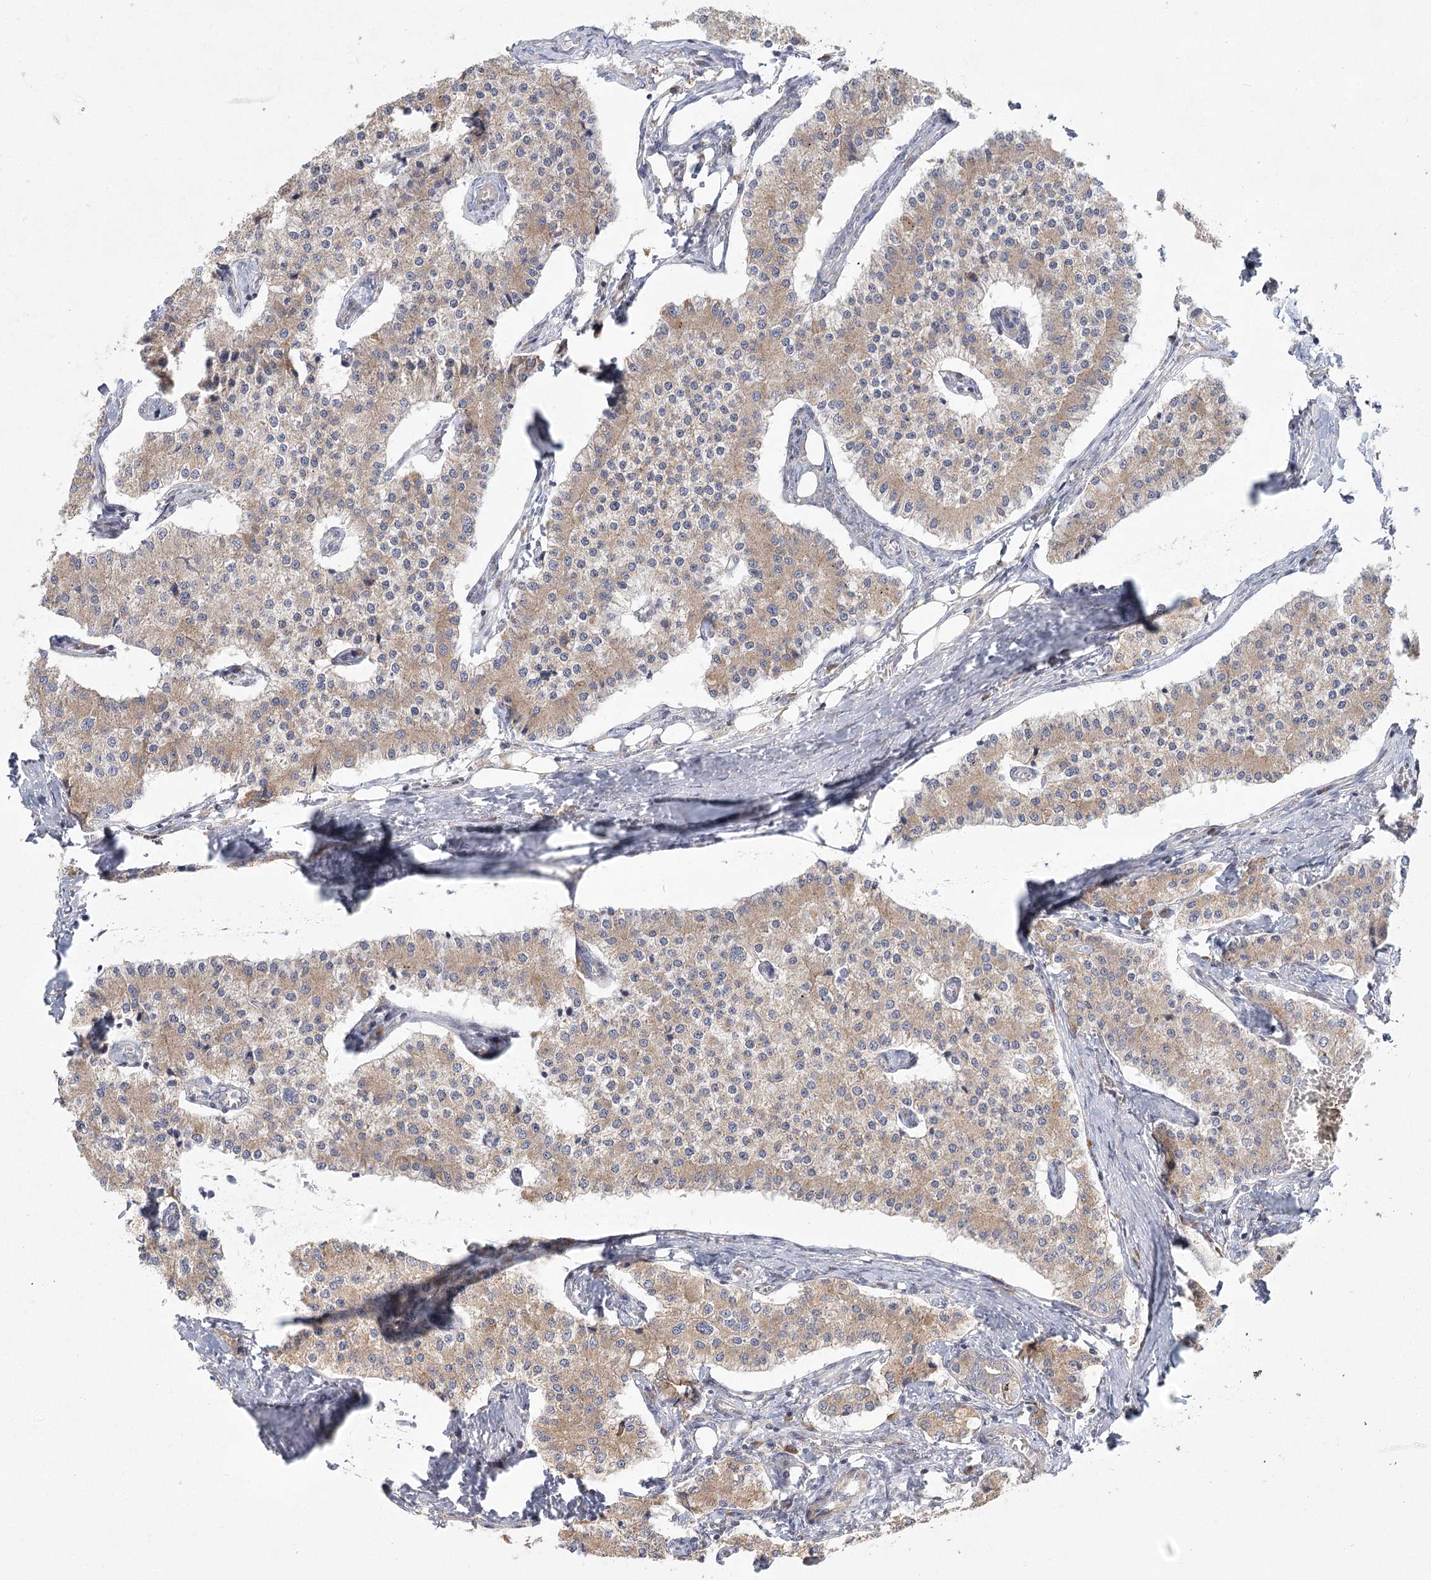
{"staining": {"intensity": "weak", "quantity": ">75%", "location": "cytoplasmic/membranous"}, "tissue": "carcinoid", "cell_type": "Tumor cells", "image_type": "cancer", "snomed": [{"axis": "morphology", "description": "Carcinoid, malignant, NOS"}, {"axis": "topography", "description": "Colon"}], "caption": "Immunohistochemical staining of human carcinoid (malignant) exhibits low levels of weak cytoplasmic/membranous staining in about >75% of tumor cells.", "gene": "CNTLN", "patient": {"sex": "female", "age": 52}}